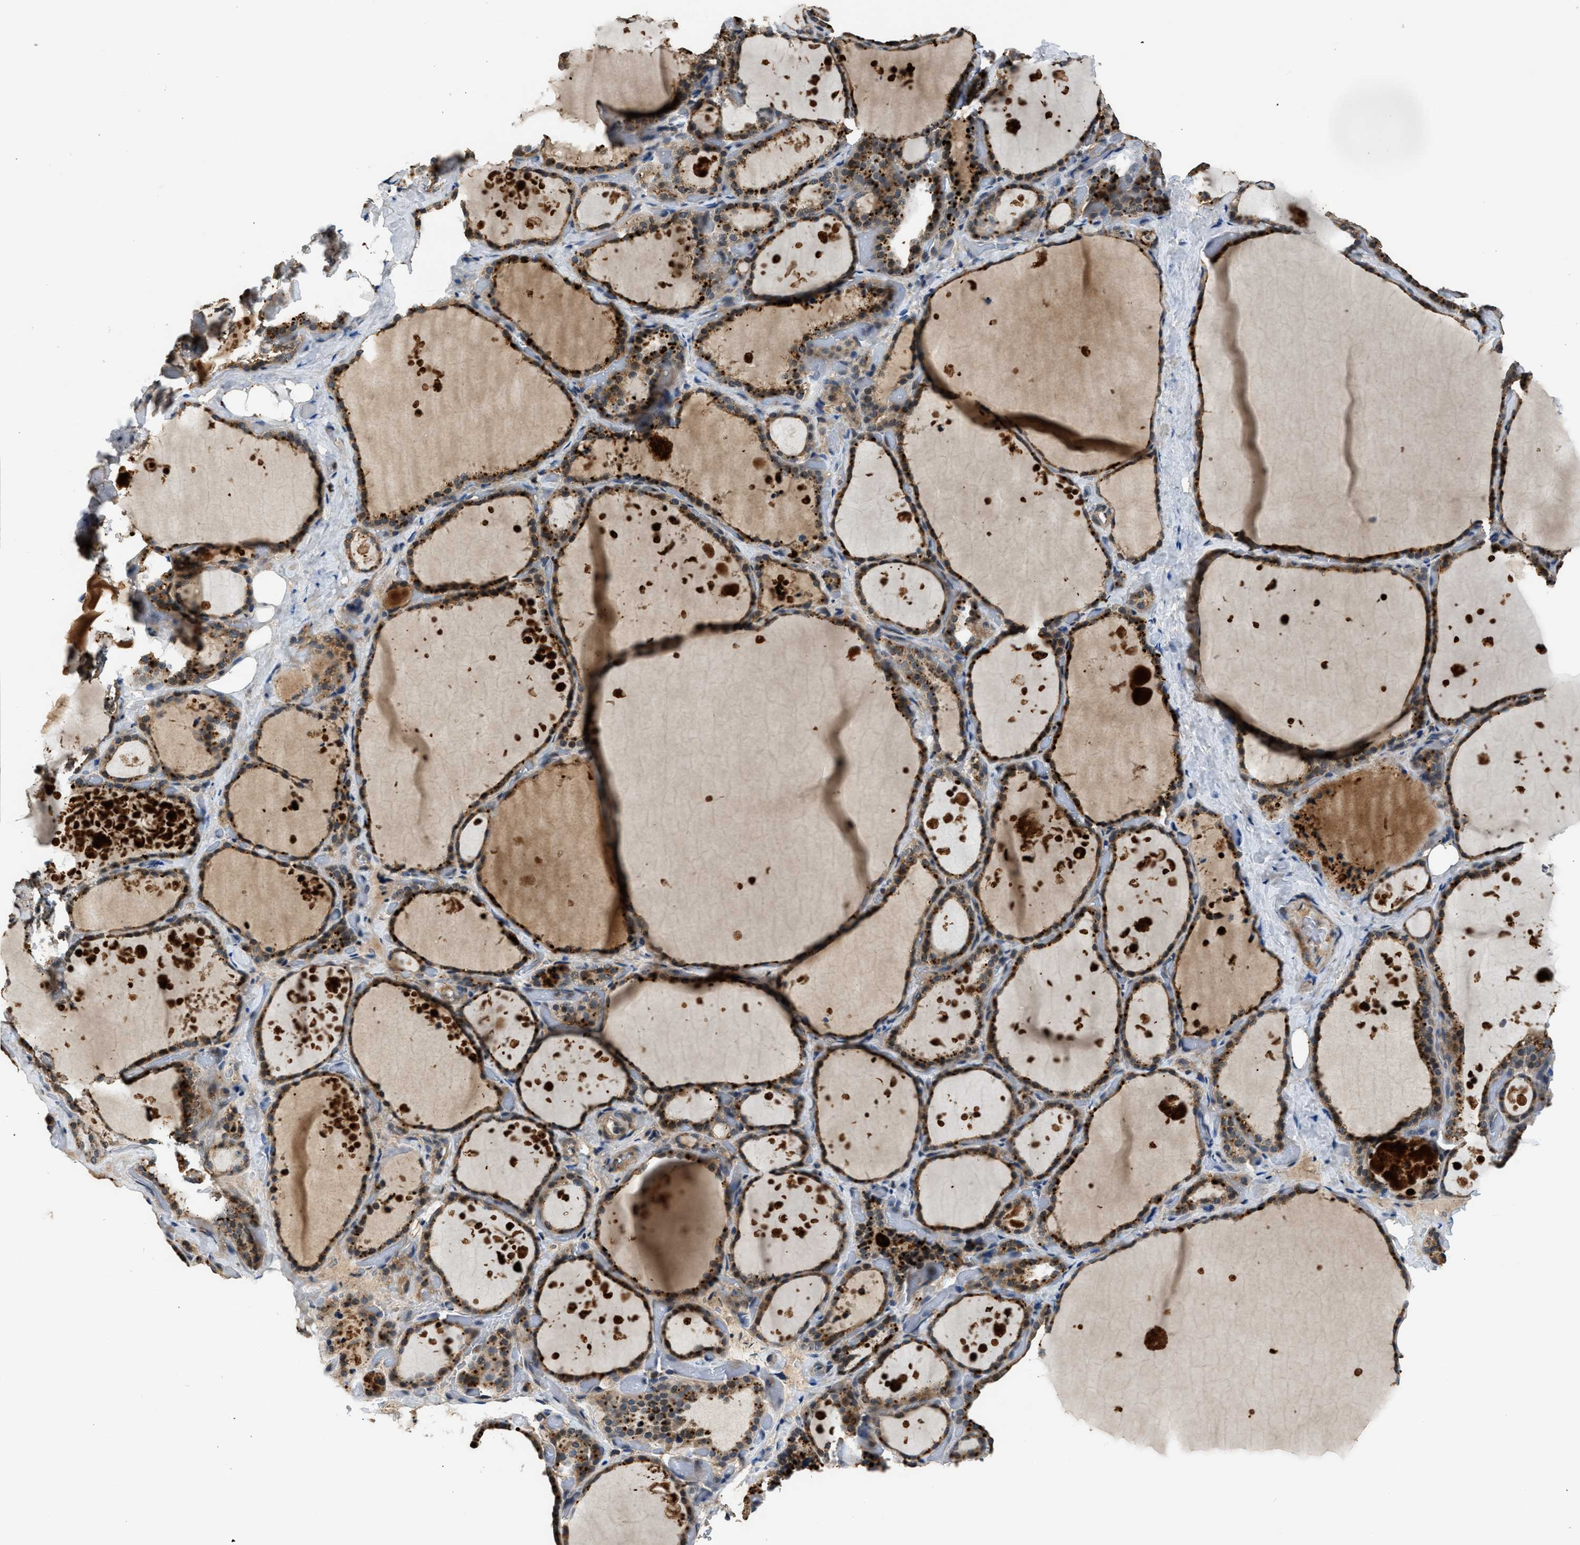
{"staining": {"intensity": "moderate", "quantity": ">75%", "location": "cytoplasmic/membranous"}, "tissue": "thyroid gland", "cell_type": "Glandular cells", "image_type": "normal", "snomed": [{"axis": "morphology", "description": "Normal tissue, NOS"}, {"axis": "topography", "description": "Thyroid gland"}], "caption": "An image of human thyroid gland stained for a protein reveals moderate cytoplasmic/membranous brown staining in glandular cells. The staining was performed using DAB to visualize the protein expression in brown, while the nuclei were stained in blue with hematoxylin (Magnification: 20x).", "gene": "SLC15A4", "patient": {"sex": "female", "age": 44}}